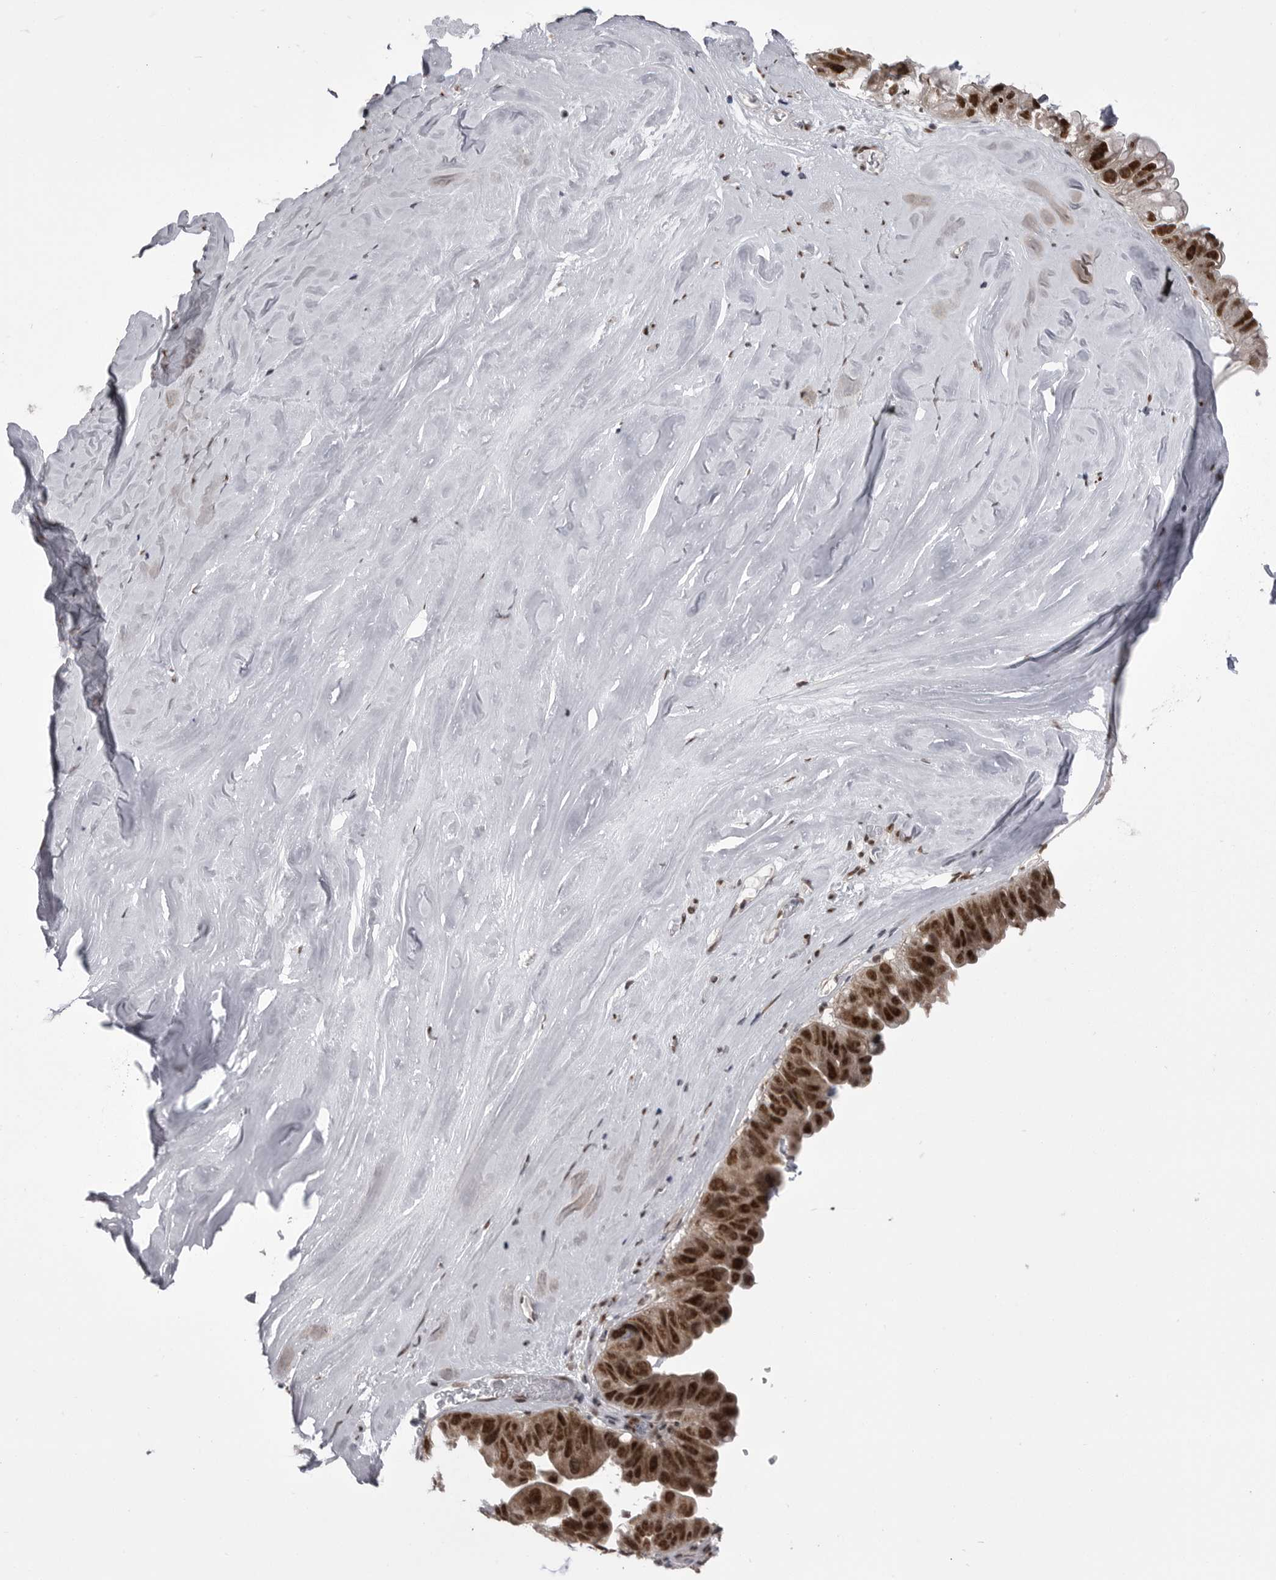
{"staining": {"intensity": "strong", "quantity": ">75%", "location": "nuclear"}, "tissue": "ovarian cancer", "cell_type": "Tumor cells", "image_type": "cancer", "snomed": [{"axis": "morphology", "description": "Cystadenocarcinoma, mucinous, NOS"}, {"axis": "topography", "description": "Ovary"}], "caption": "Ovarian mucinous cystadenocarcinoma tissue demonstrates strong nuclear staining in about >75% of tumor cells, visualized by immunohistochemistry. (brown staining indicates protein expression, while blue staining denotes nuclei).", "gene": "MEPCE", "patient": {"sex": "female", "age": 61}}